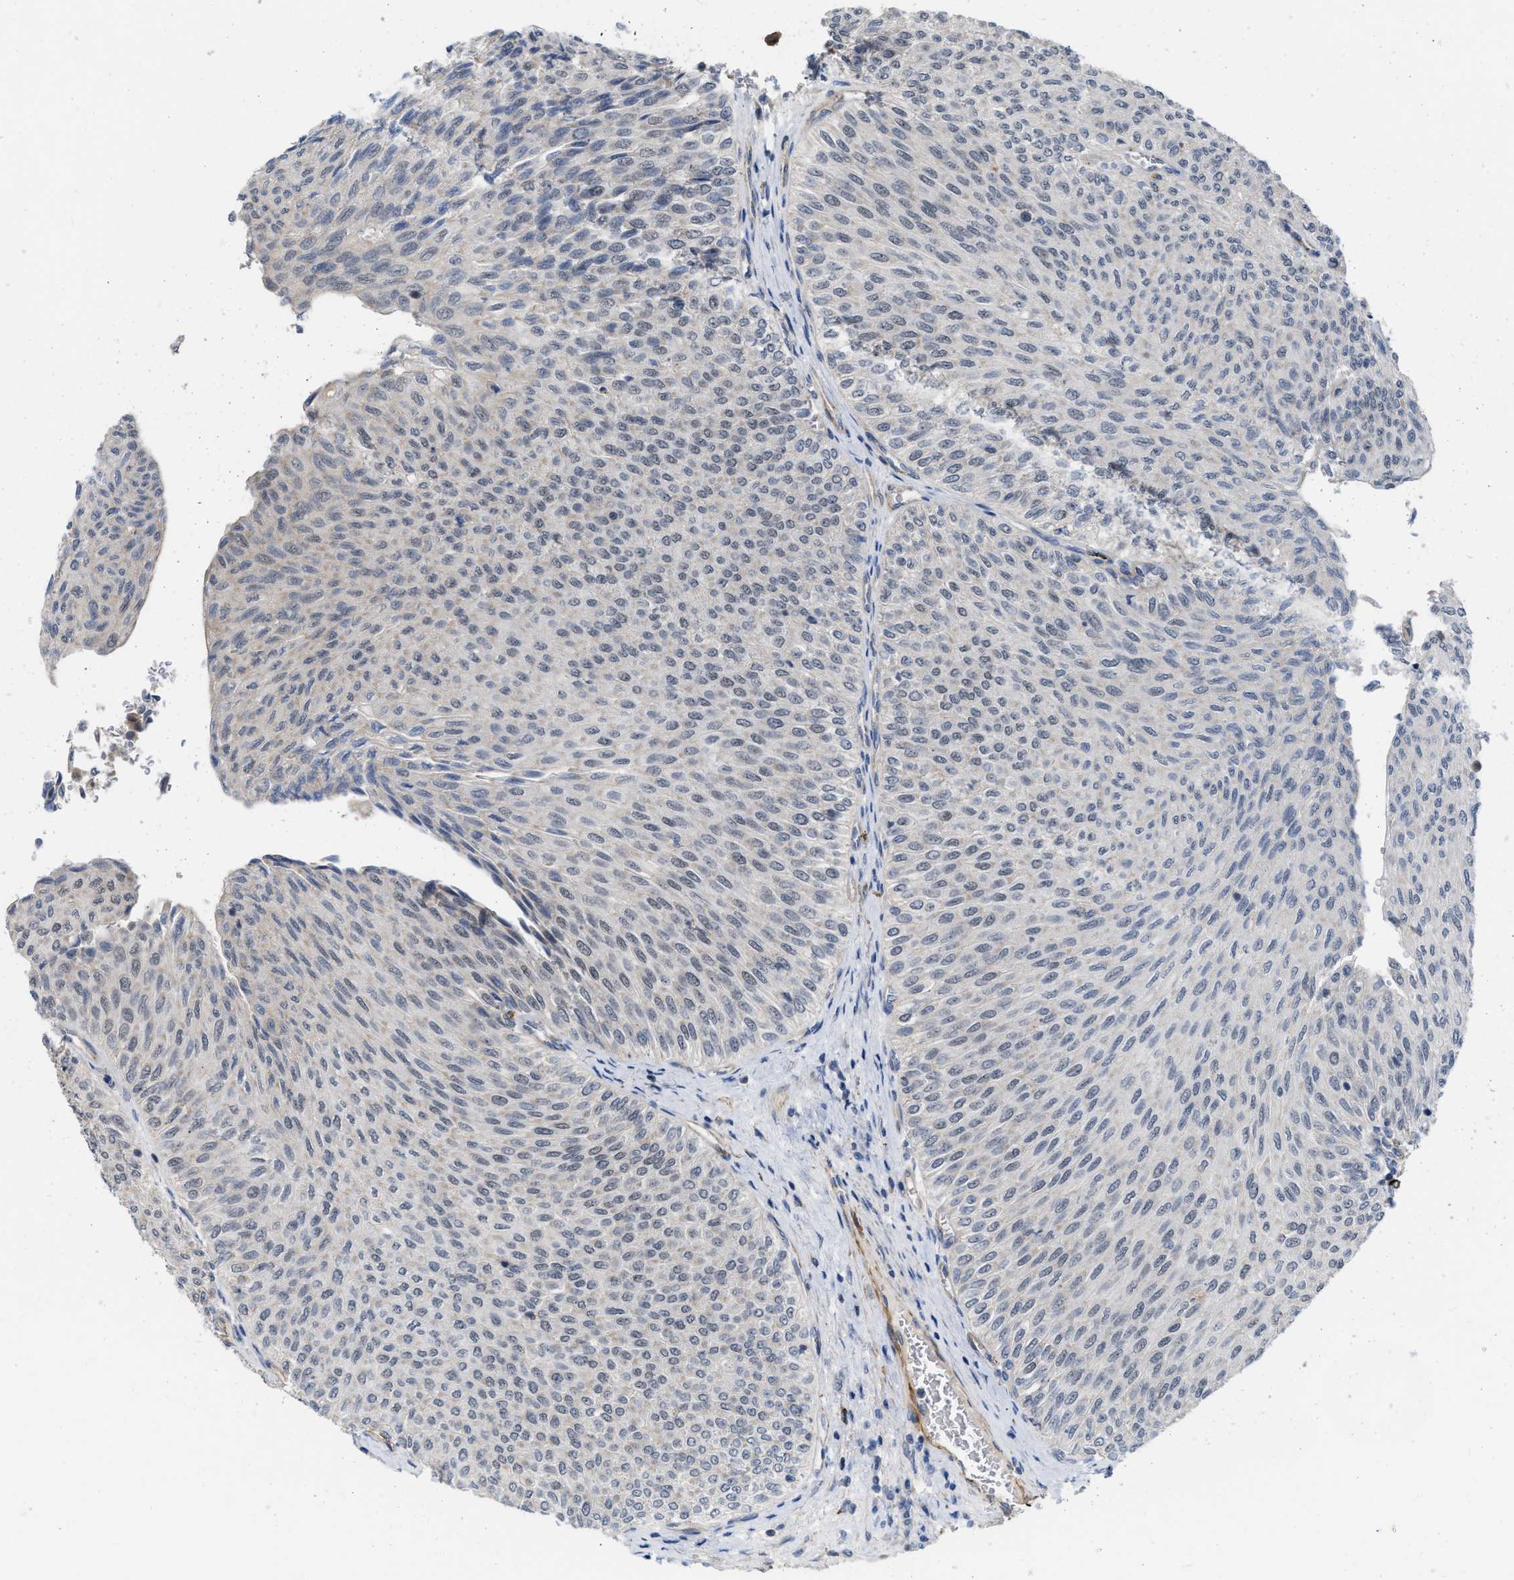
{"staining": {"intensity": "negative", "quantity": "none", "location": "none"}, "tissue": "urothelial cancer", "cell_type": "Tumor cells", "image_type": "cancer", "snomed": [{"axis": "morphology", "description": "Urothelial carcinoma, Low grade"}, {"axis": "topography", "description": "Urinary bladder"}], "caption": "An image of urothelial cancer stained for a protein shows no brown staining in tumor cells.", "gene": "NAPEPLD", "patient": {"sex": "male", "age": 78}}